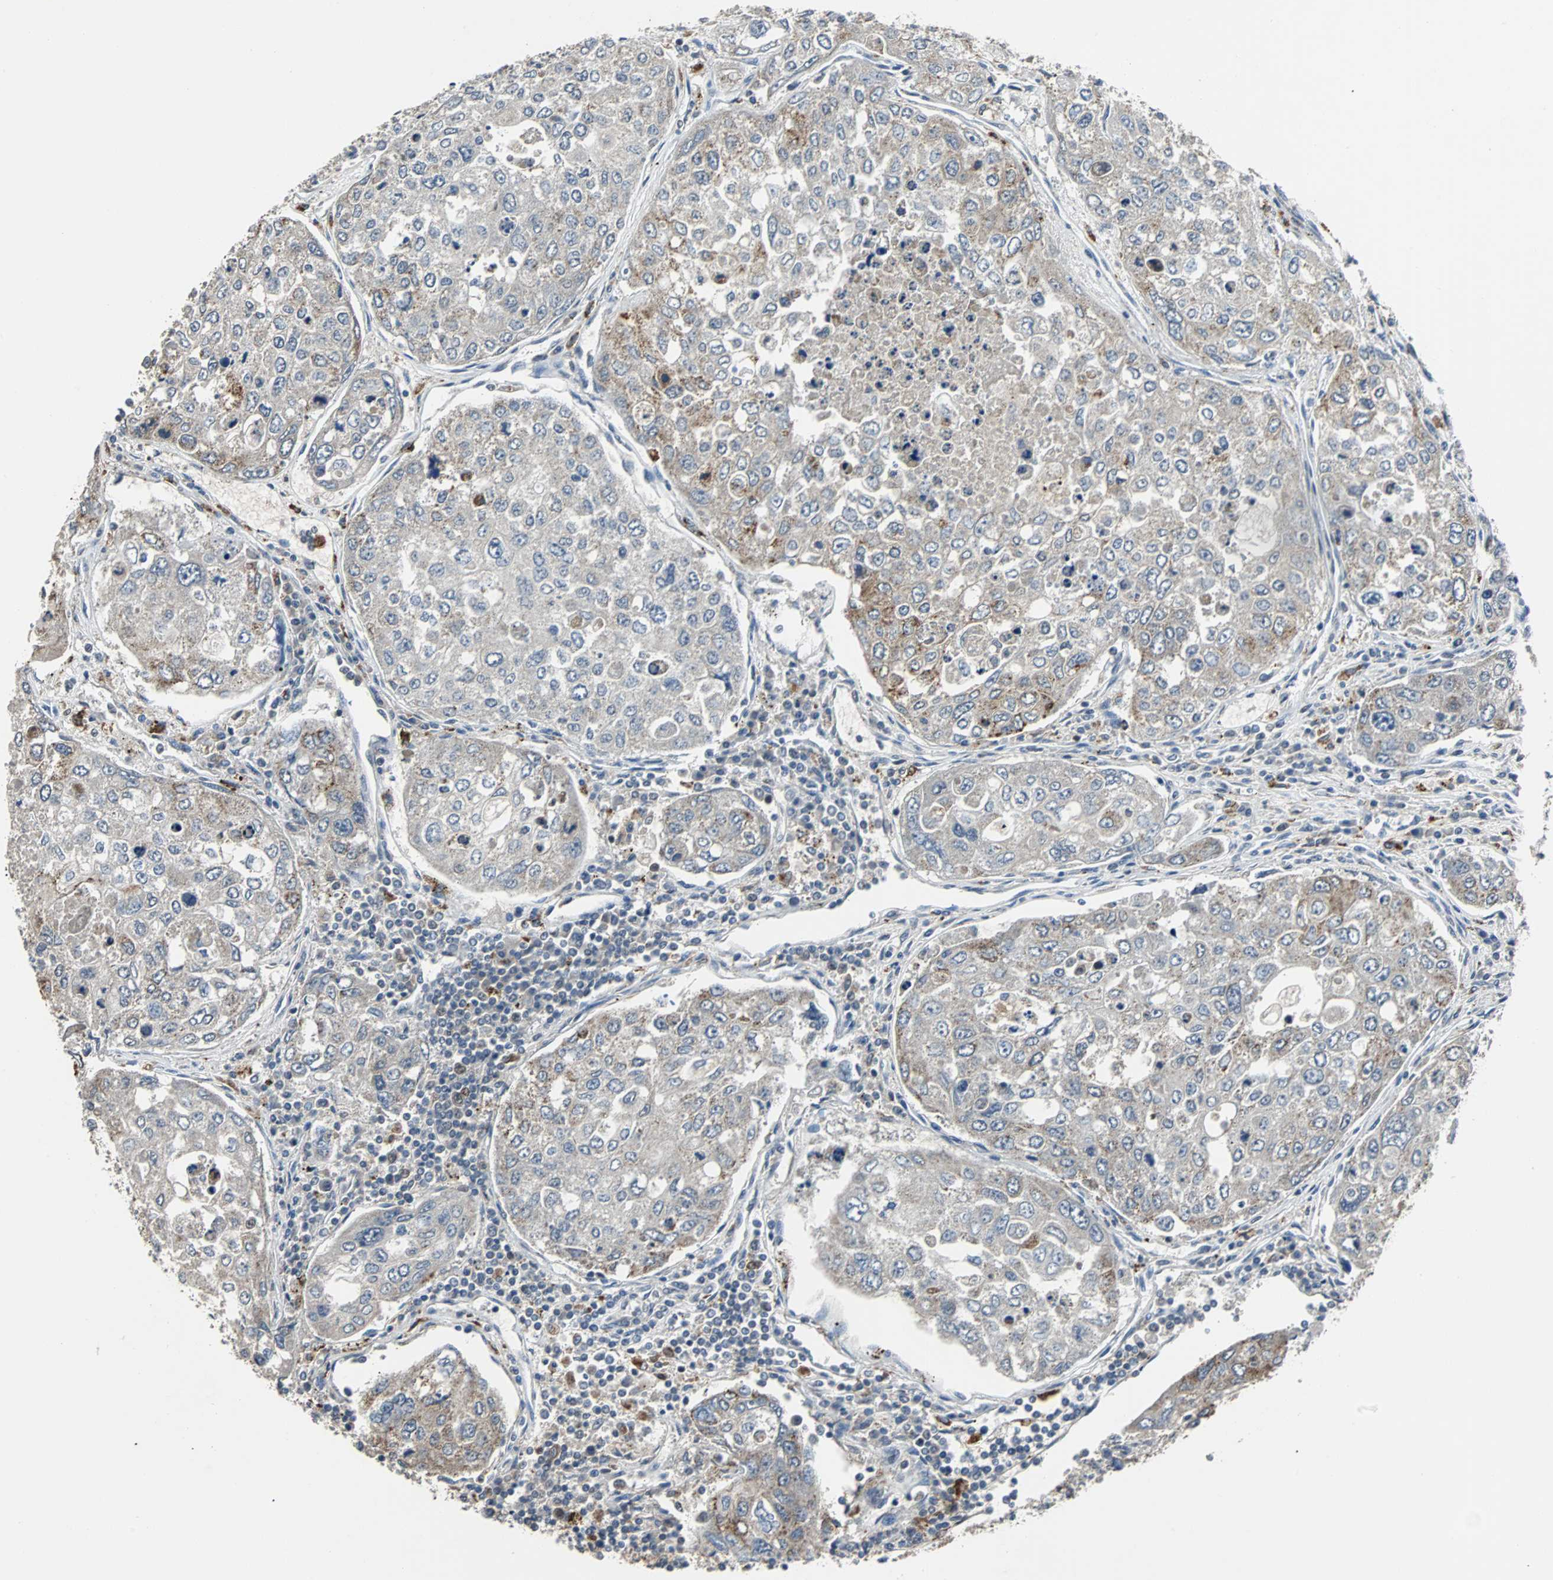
{"staining": {"intensity": "moderate", "quantity": "<25%", "location": "cytoplasmic/membranous"}, "tissue": "urothelial cancer", "cell_type": "Tumor cells", "image_type": "cancer", "snomed": [{"axis": "morphology", "description": "Urothelial carcinoma, High grade"}, {"axis": "topography", "description": "Lymph node"}, {"axis": "topography", "description": "Urinary bladder"}], "caption": "High-grade urothelial carcinoma stained with DAB immunohistochemistry exhibits low levels of moderate cytoplasmic/membranous expression in approximately <25% of tumor cells. (DAB (3,3'-diaminobenzidine) IHC, brown staining for protein, blue staining for nuclei).", "gene": "HLX", "patient": {"sex": "male", "age": 51}}